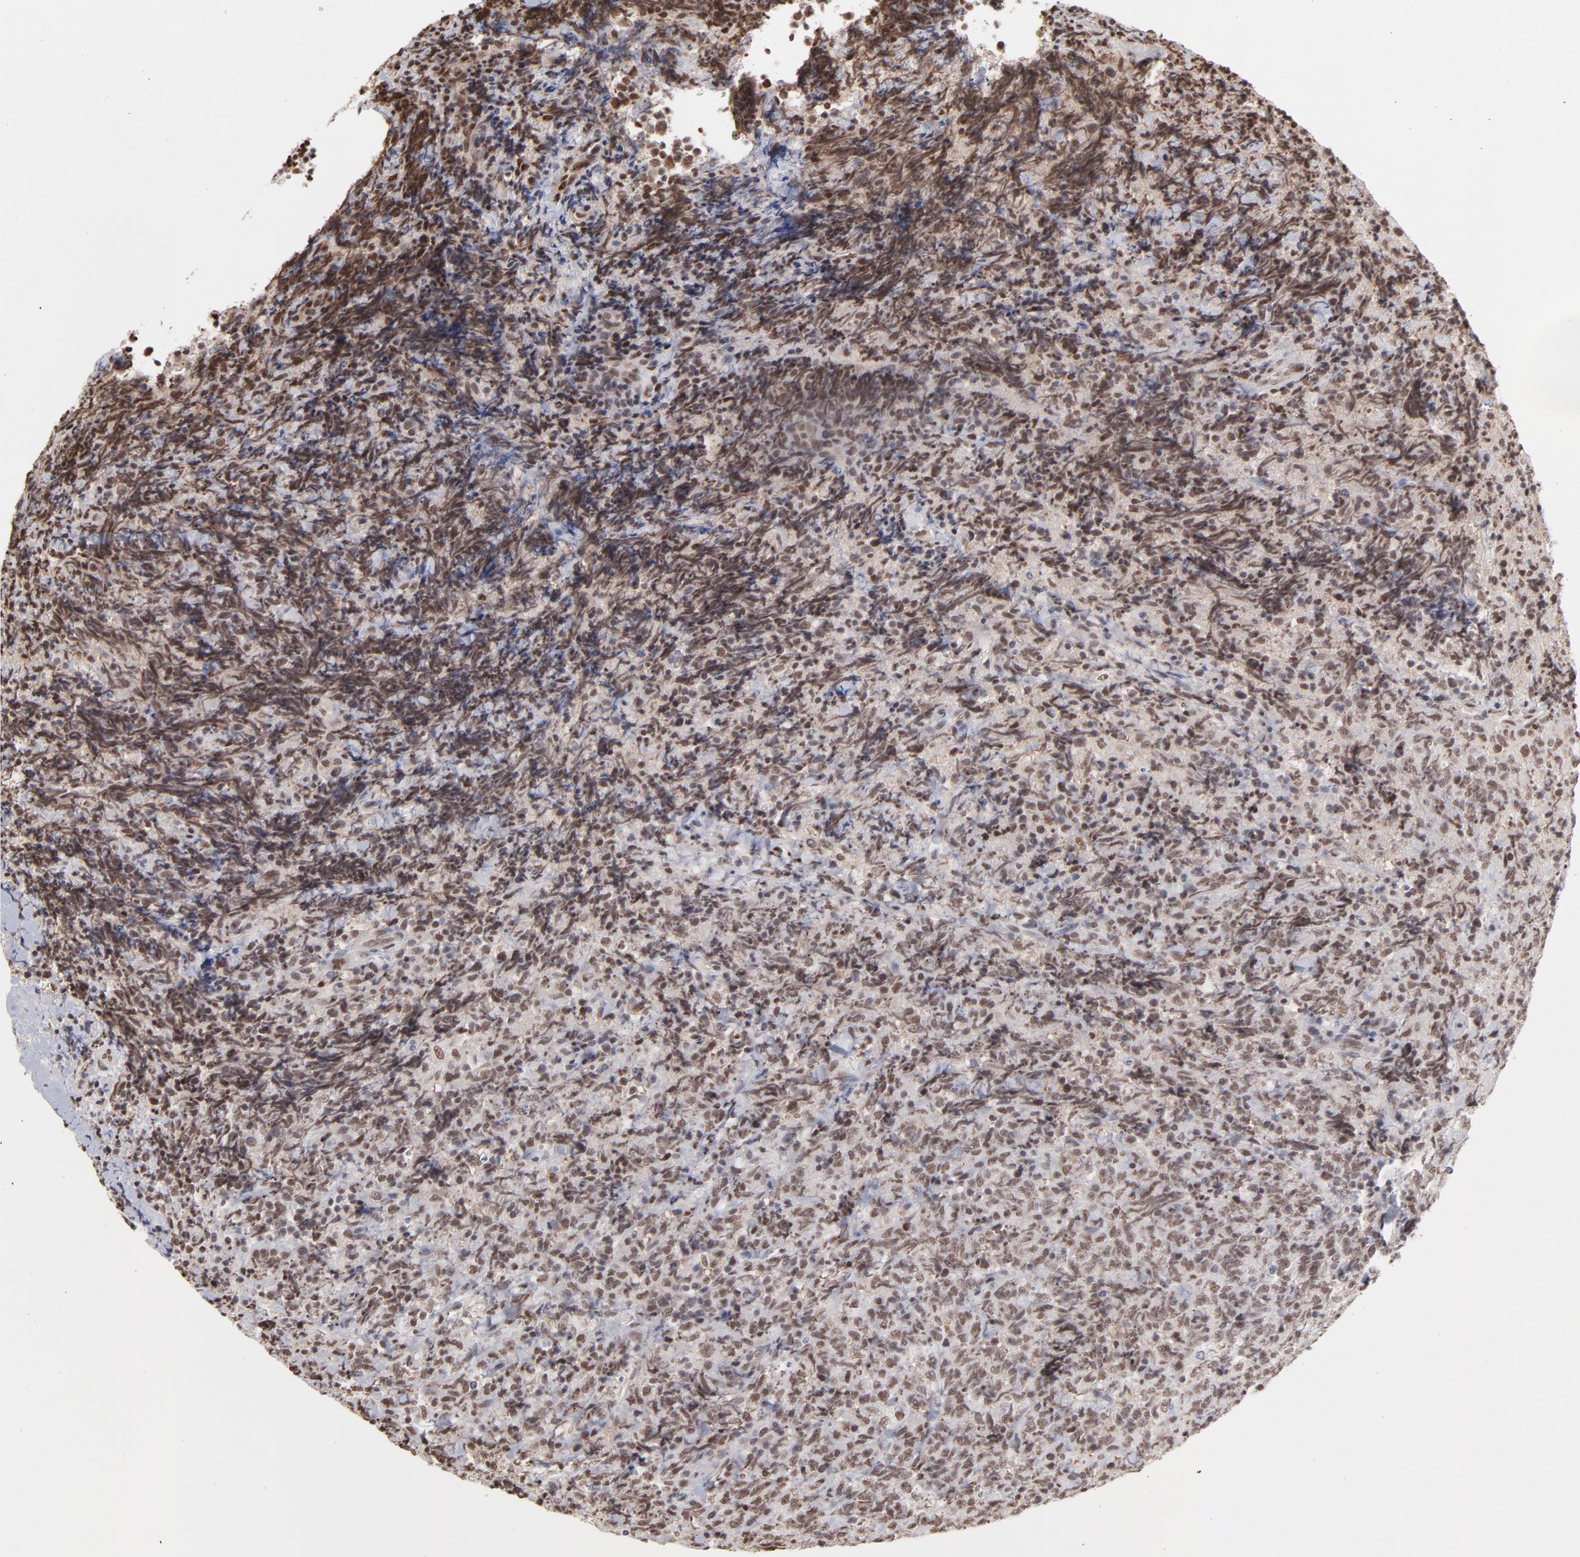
{"staining": {"intensity": "strong", "quantity": ">75%", "location": "nuclear"}, "tissue": "lymphoma", "cell_type": "Tumor cells", "image_type": "cancer", "snomed": [{"axis": "morphology", "description": "Malignant lymphoma, non-Hodgkin's type, High grade"}, {"axis": "topography", "description": "Tonsil"}], "caption": "High-grade malignant lymphoma, non-Hodgkin's type was stained to show a protein in brown. There is high levels of strong nuclear positivity in about >75% of tumor cells.", "gene": "ZNF3", "patient": {"sex": "female", "age": 36}}